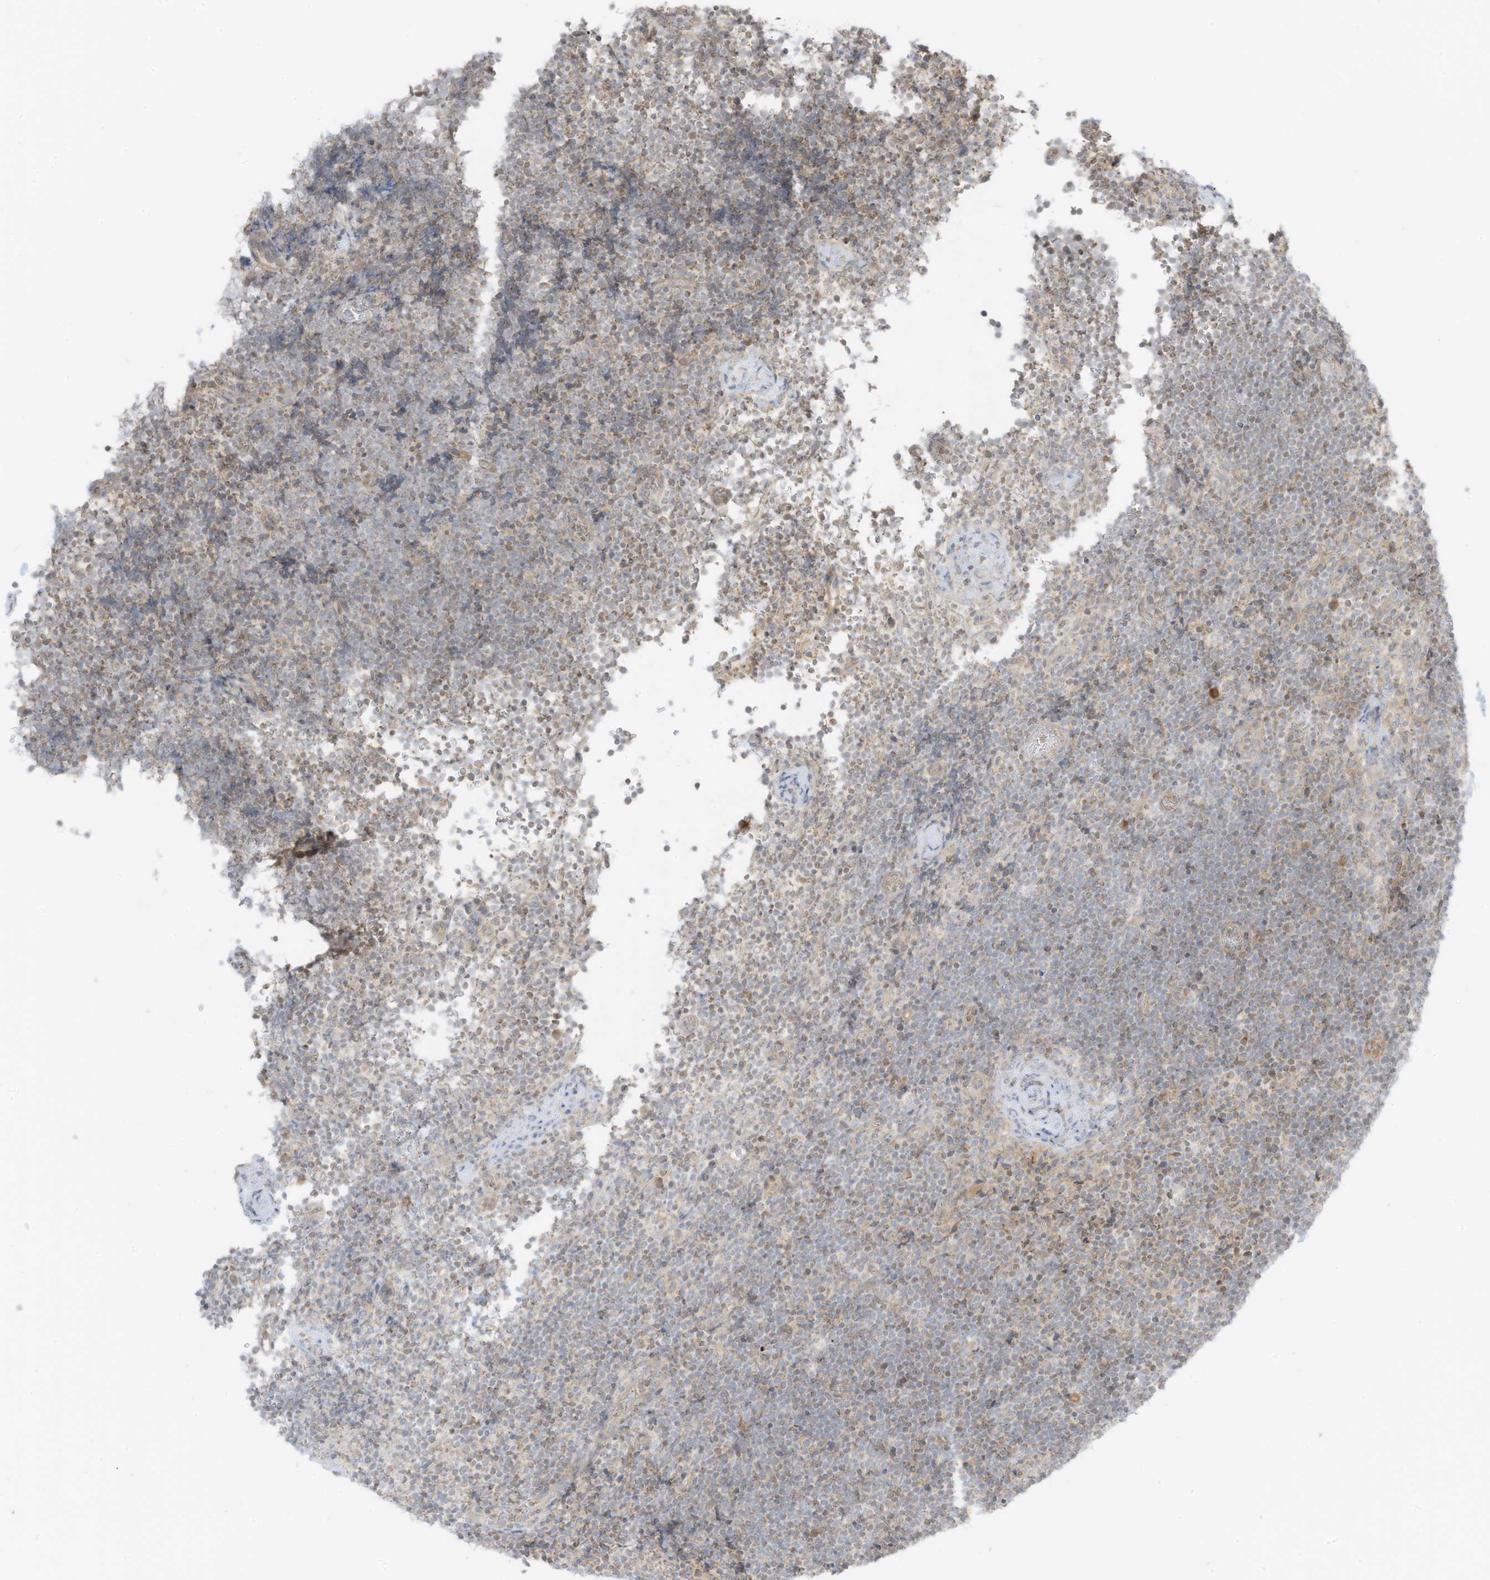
{"staining": {"intensity": "negative", "quantity": "none", "location": "none"}, "tissue": "lymphoma", "cell_type": "Tumor cells", "image_type": "cancer", "snomed": [{"axis": "morphology", "description": "Malignant lymphoma, non-Hodgkin's type, High grade"}, {"axis": "topography", "description": "Lymph node"}], "caption": "This is an IHC photomicrograph of malignant lymphoma, non-Hodgkin's type (high-grade). There is no expression in tumor cells.", "gene": "SLC25A12", "patient": {"sex": "male", "age": 13}}